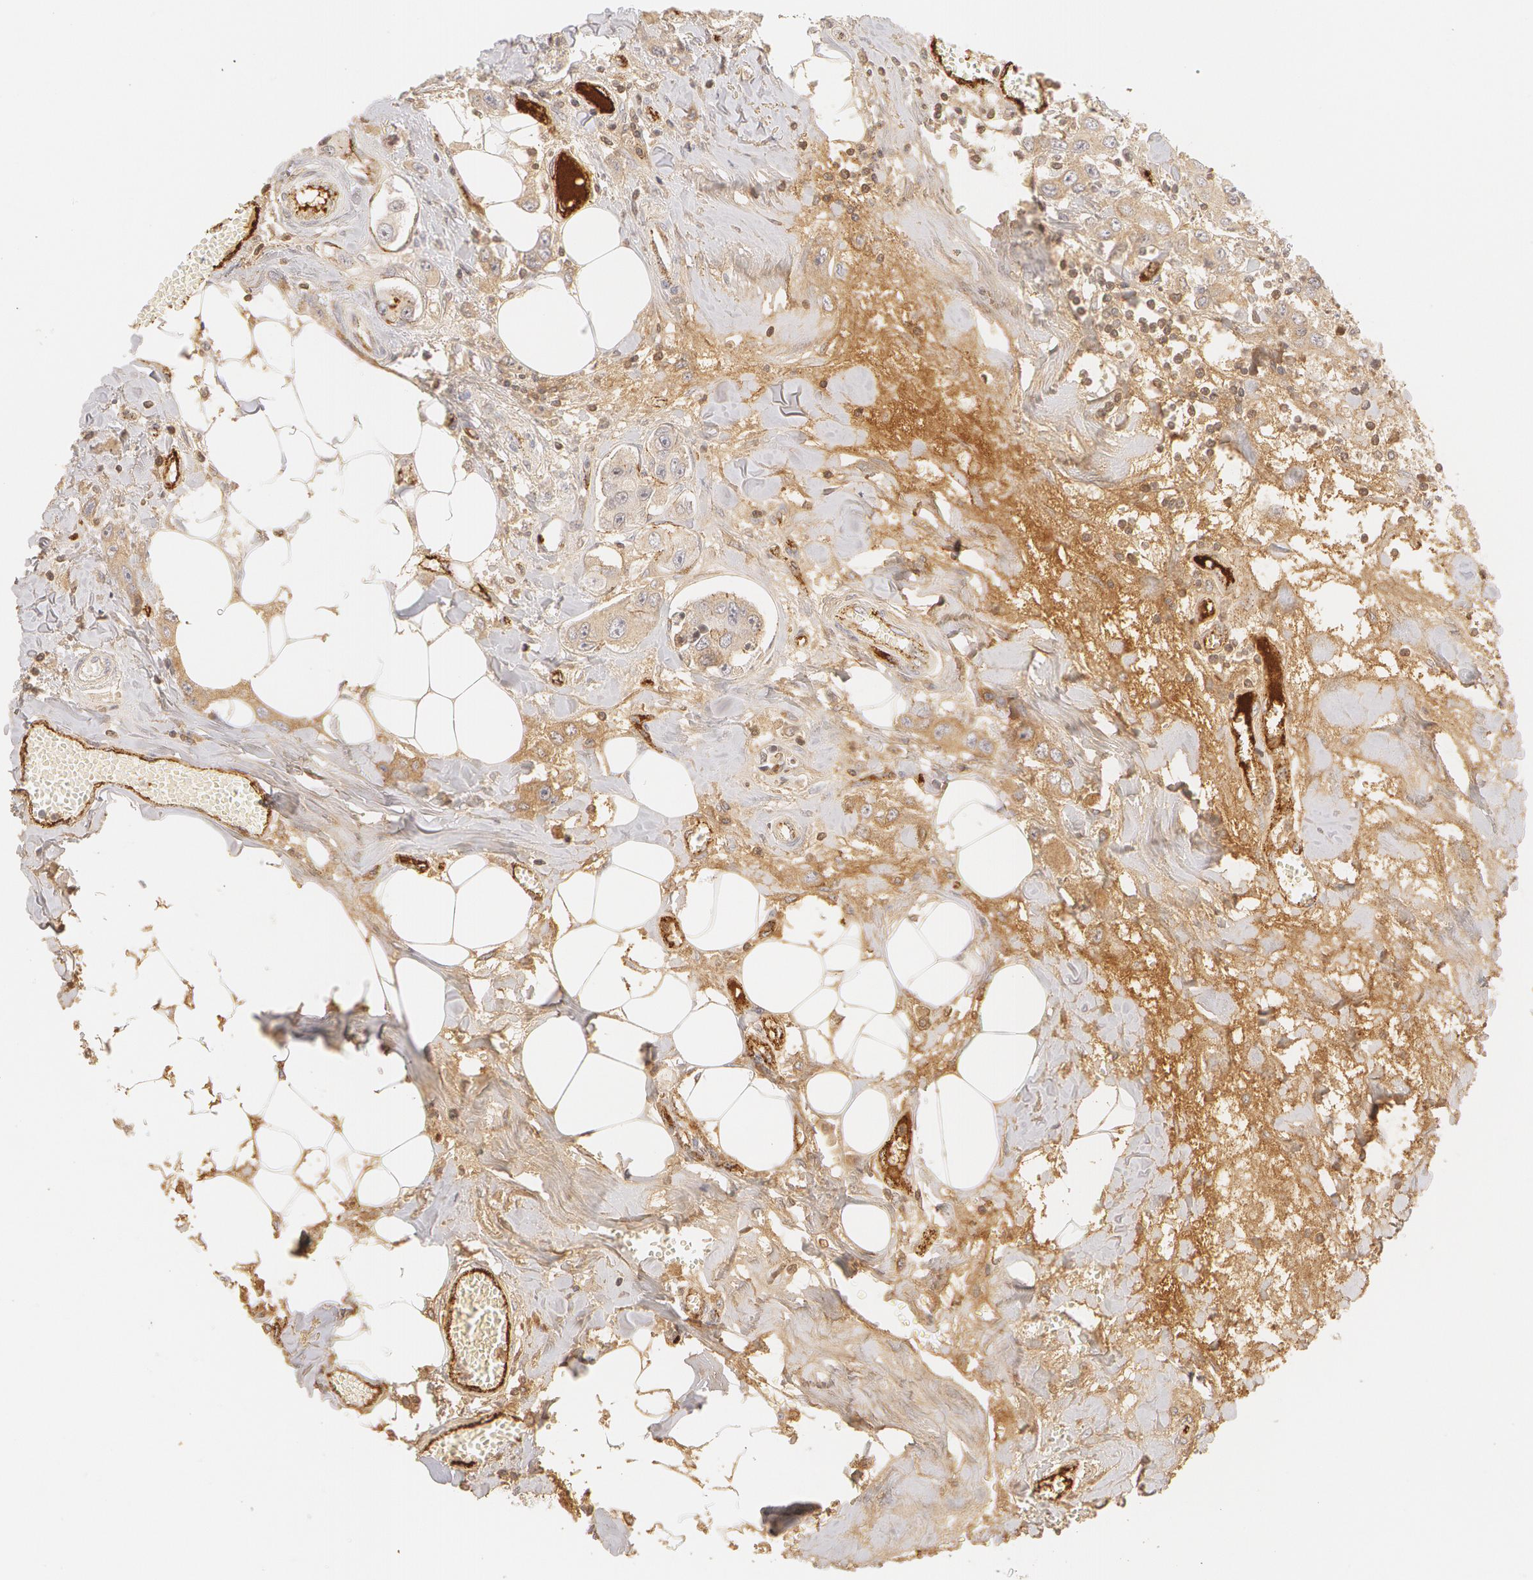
{"staining": {"intensity": "weak", "quantity": "<25%", "location": "cytoplasmic/membranous"}, "tissue": "breast cancer", "cell_type": "Tumor cells", "image_type": "cancer", "snomed": [{"axis": "morphology", "description": "Duct carcinoma"}, {"axis": "topography", "description": "Breast"}], "caption": "A high-resolution histopathology image shows IHC staining of intraductal carcinoma (breast), which reveals no significant staining in tumor cells.", "gene": "VWF", "patient": {"sex": "female", "age": 58}}